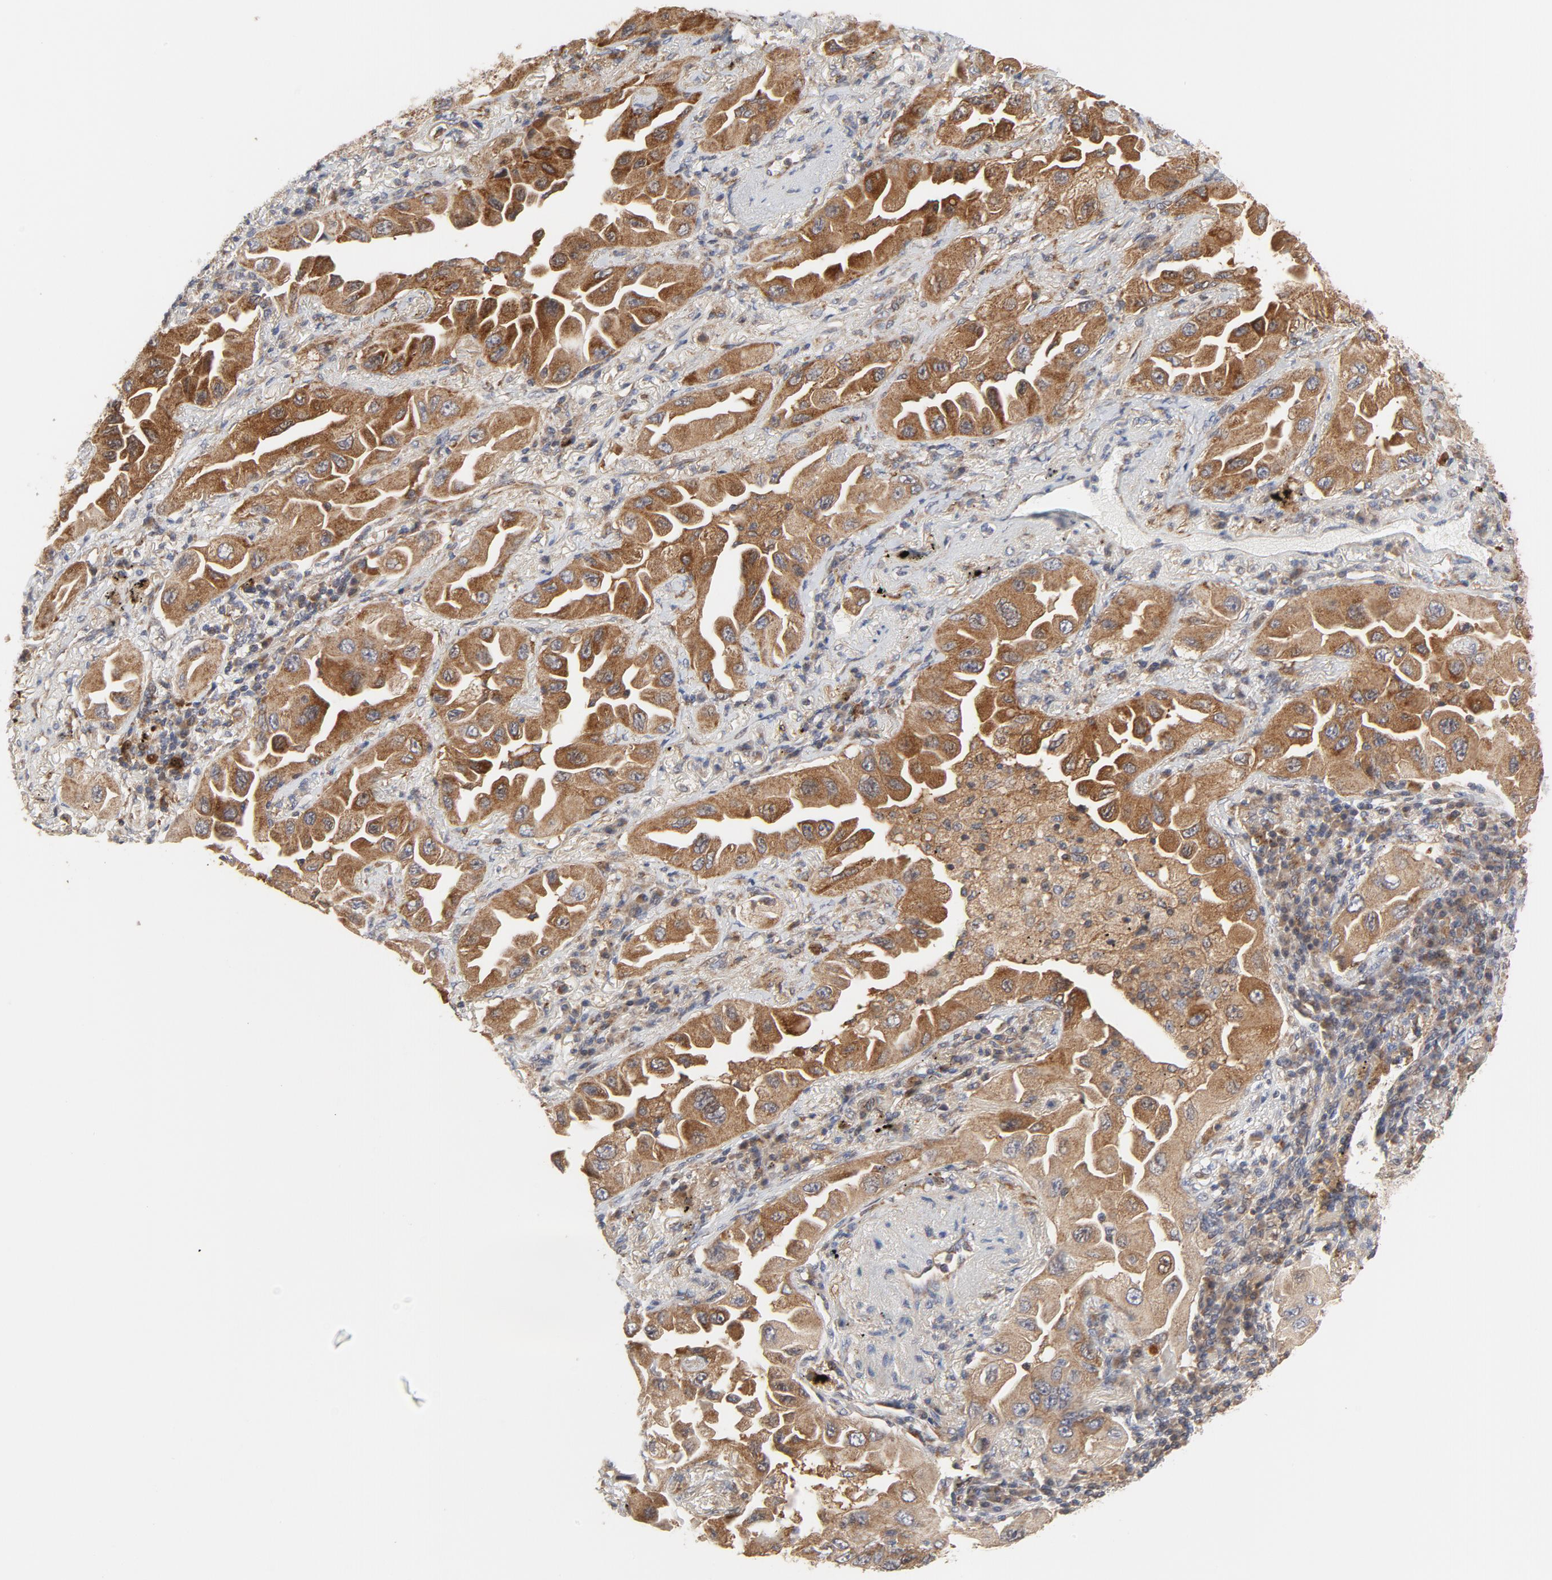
{"staining": {"intensity": "moderate", "quantity": ">75%", "location": "cytoplasmic/membranous"}, "tissue": "lung cancer", "cell_type": "Tumor cells", "image_type": "cancer", "snomed": [{"axis": "morphology", "description": "Adenocarcinoma, NOS"}, {"axis": "topography", "description": "Lung"}], "caption": "Brown immunohistochemical staining in human lung adenocarcinoma demonstrates moderate cytoplasmic/membranous staining in approximately >75% of tumor cells.", "gene": "RAPGEF4", "patient": {"sex": "female", "age": 65}}